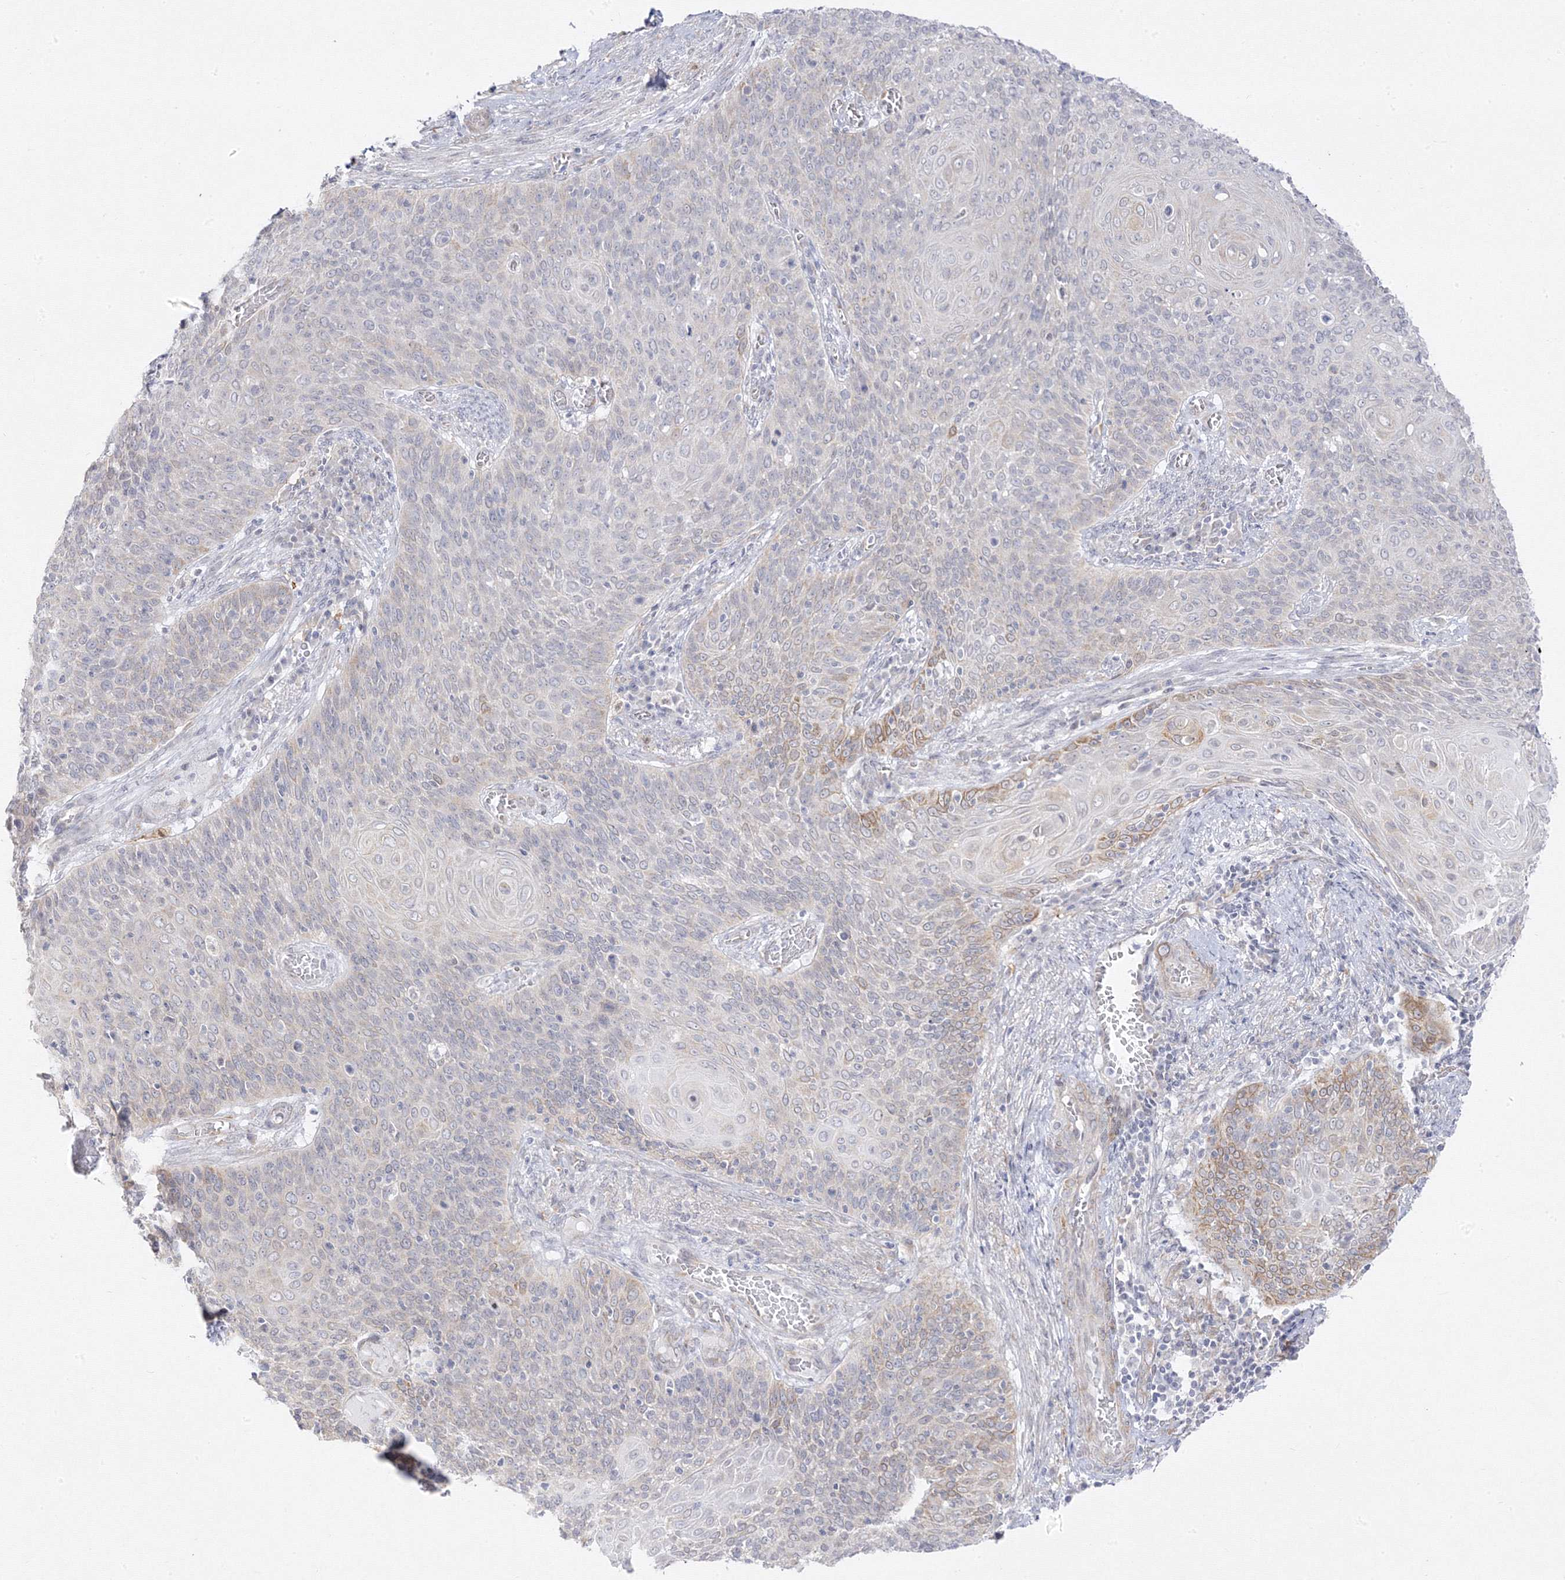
{"staining": {"intensity": "weak", "quantity": "<25%", "location": "cytoplasmic/membranous"}, "tissue": "cervical cancer", "cell_type": "Tumor cells", "image_type": "cancer", "snomed": [{"axis": "morphology", "description": "Squamous cell carcinoma, NOS"}, {"axis": "topography", "description": "Cervix"}], "caption": "A photomicrograph of human cervical cancer (squamous cell carcinoma) is negative for staining in tumor cells. Brightfield microscopy of IHC stained with DAB (3,3'-diaminobenzidine) (brown) and hematoxylin (blue), captured at high magnification.", "gene": "C2CD2", "patient": {"sex": "female", "age": 39}}